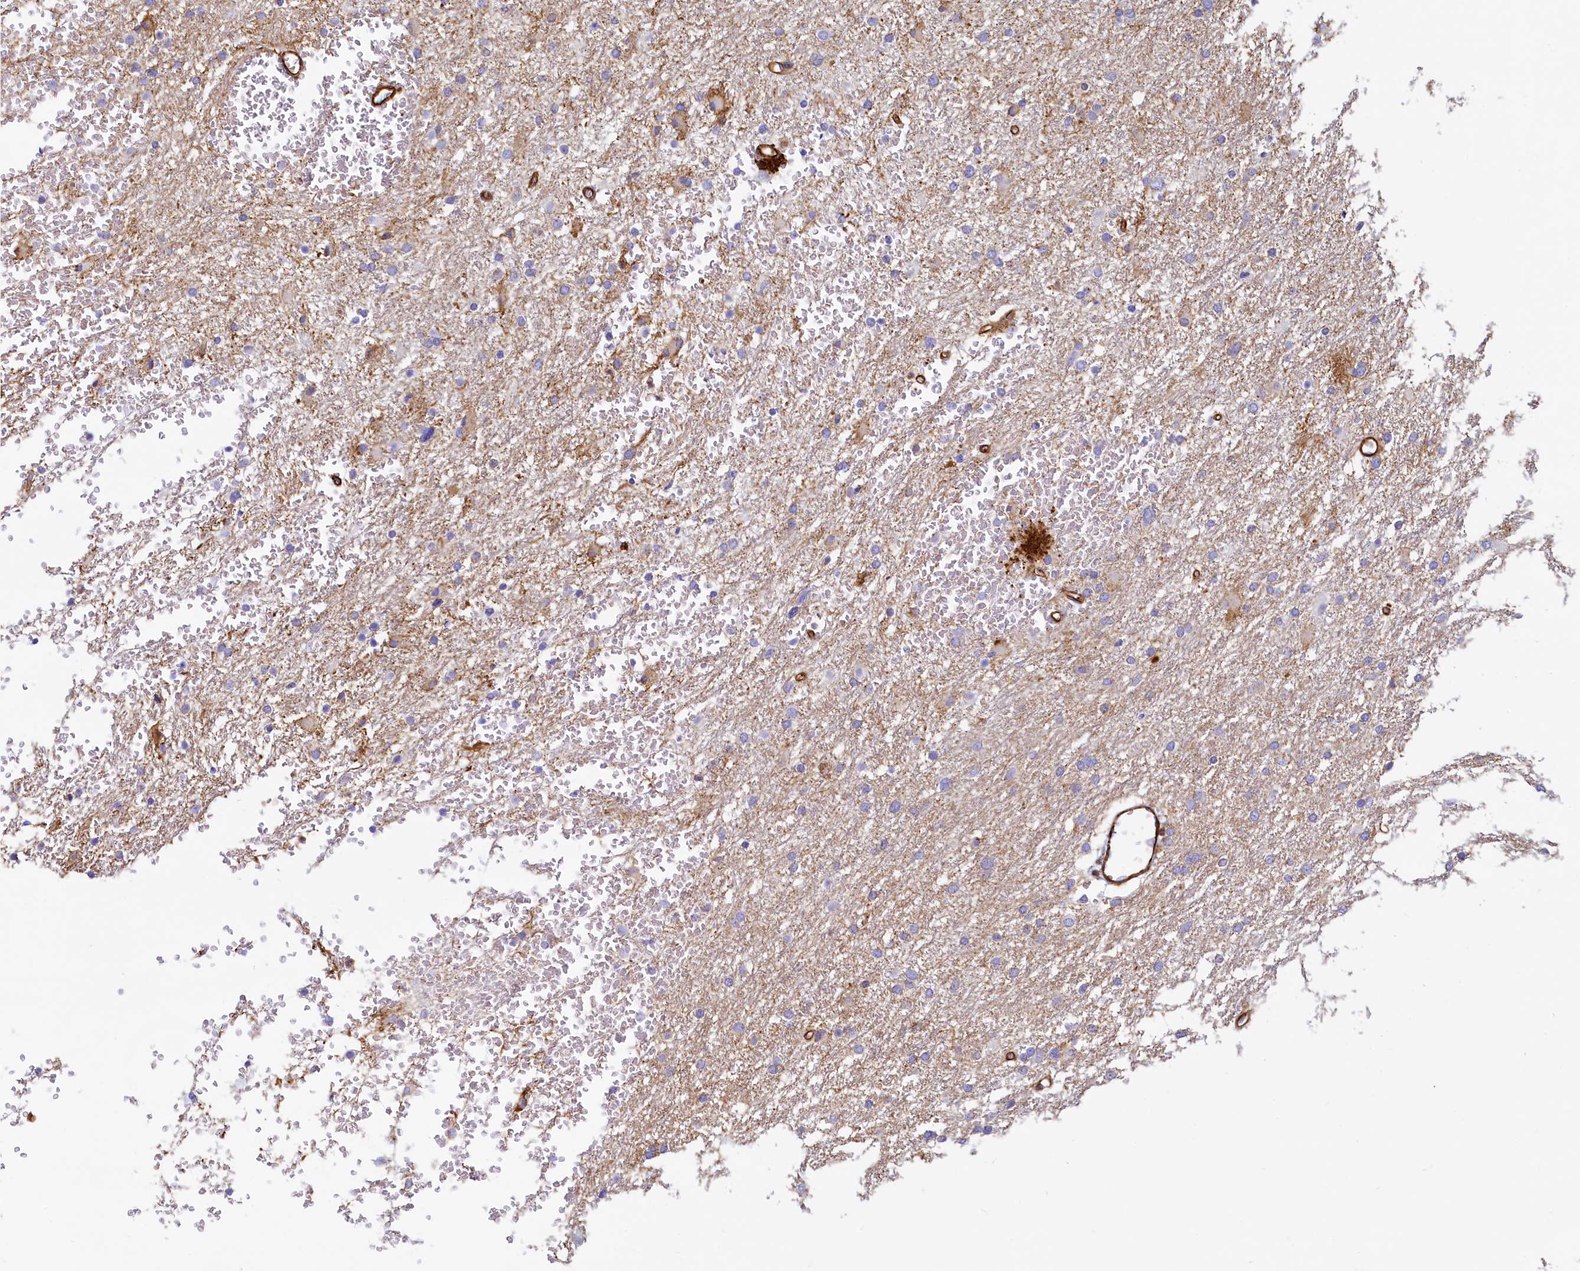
{"staining": {"intensity": "negative", "quantity": "none", "location": "none"}, "tissue": "glioma", "cell_type": "Tumor cells", "image_type": "cancer", "snomed": [{"axis": "morphology", "description": "Glioma, malignant, High grade"}, {"axis": "topography", "description": "Cerebral cortex"}], "caption": "Tumor cells show no significant protein positivity in high-grade glioma (malignant).", "gene": "THBS1", "patient": {"sex": "female", "age": 36}}